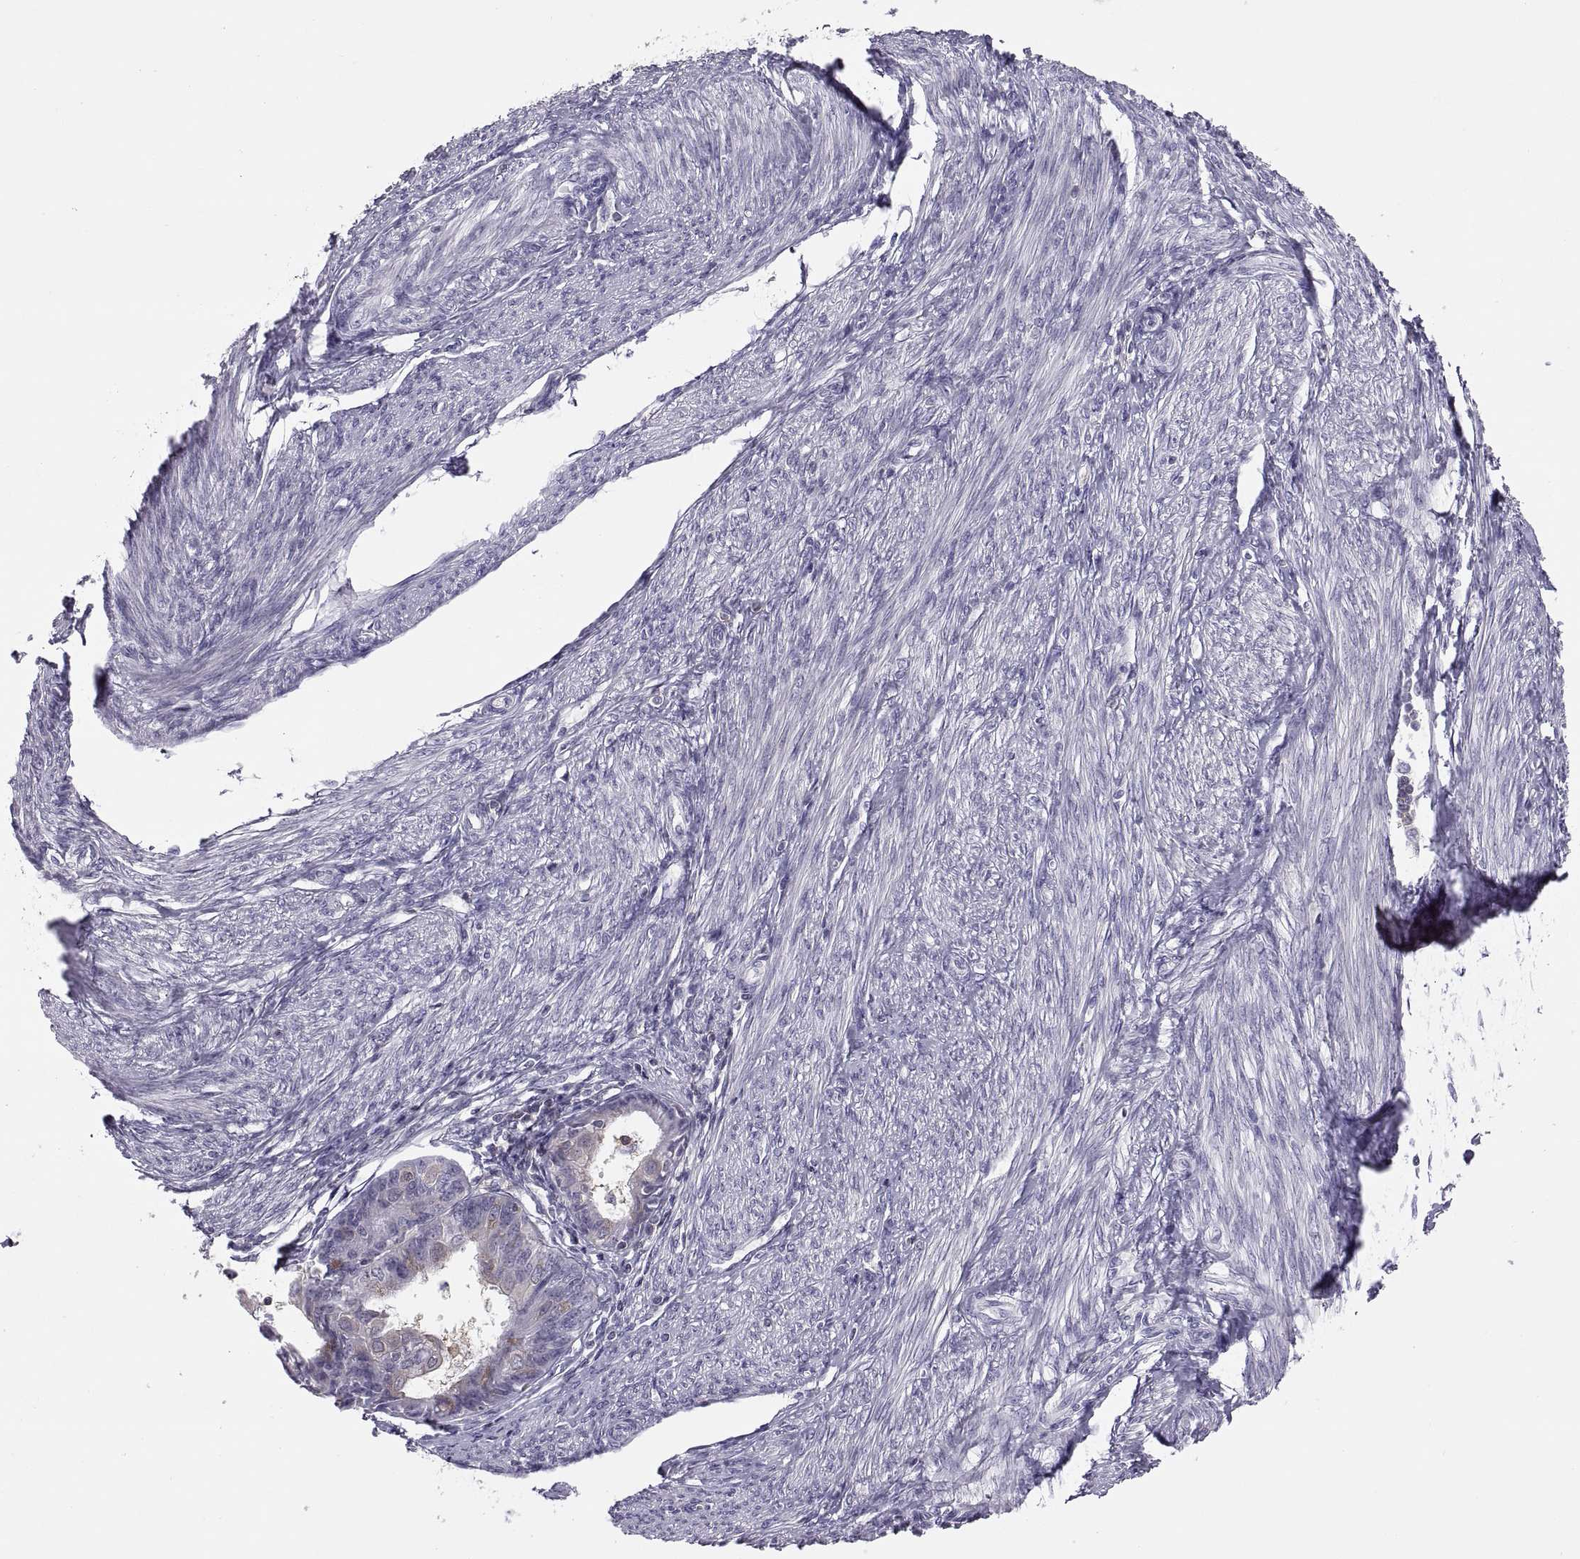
{"staining": {"intensity": "weak", "quantity": "<25%", "location": "cytoplasmic/membranous"}, "tissue": "endometrial cancer", "cell_type": "Tumor cells", "image_type": "cancer", "snomed": [{"axis": "morphology", "description": "Adenocarcinoma, NOS"}, {"axis": "topography", "description": "Endometrium"}], "caption": "High magnification brightfield microscopy of endometrial cancer (adenocarcinoma) stained with DAB (3,3'-diaminobenzidine) (brown) and counterstained with hematoxylin (blue): tumor cells show no significant staining.", "gene": "TTC21A", "patient": {"sex": "female", "age": 68}}